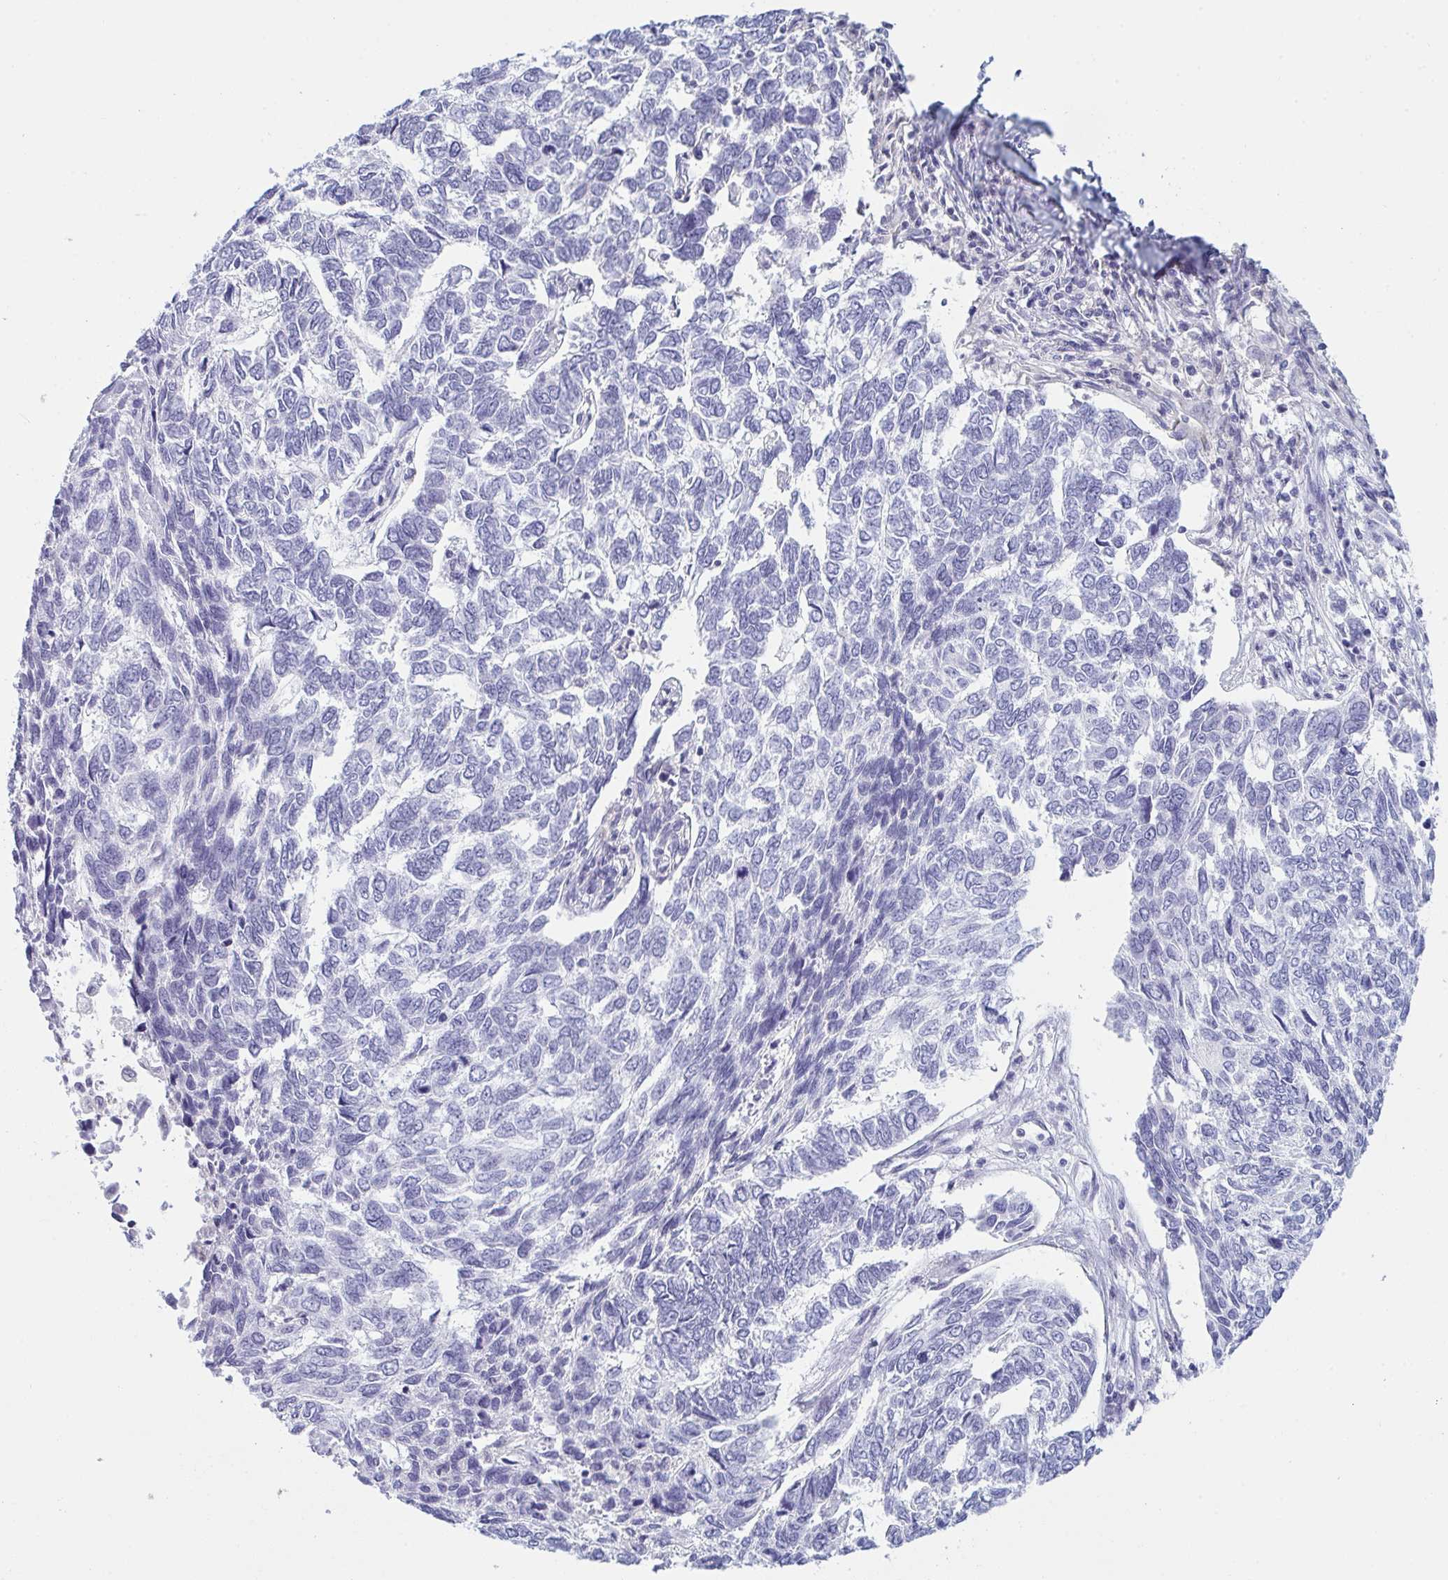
{"staining": {"intensity": "negative", "quantity": "none", "location": "none"}, "tissue": "skin cancer", "cell_type": "Tumor cells", "image_type": "cancer", "snomed": [{"axis": "morphology", "description": "Basal cell carcinoma"}, {"axis": "topography", "description": "Skin"}], "caption": "This is an IHC image of skin basal cell carcinoma. There is no staining in tumor cells.", "gene": "MYO1F", "patient": {"sex": "female", "age": 65}}